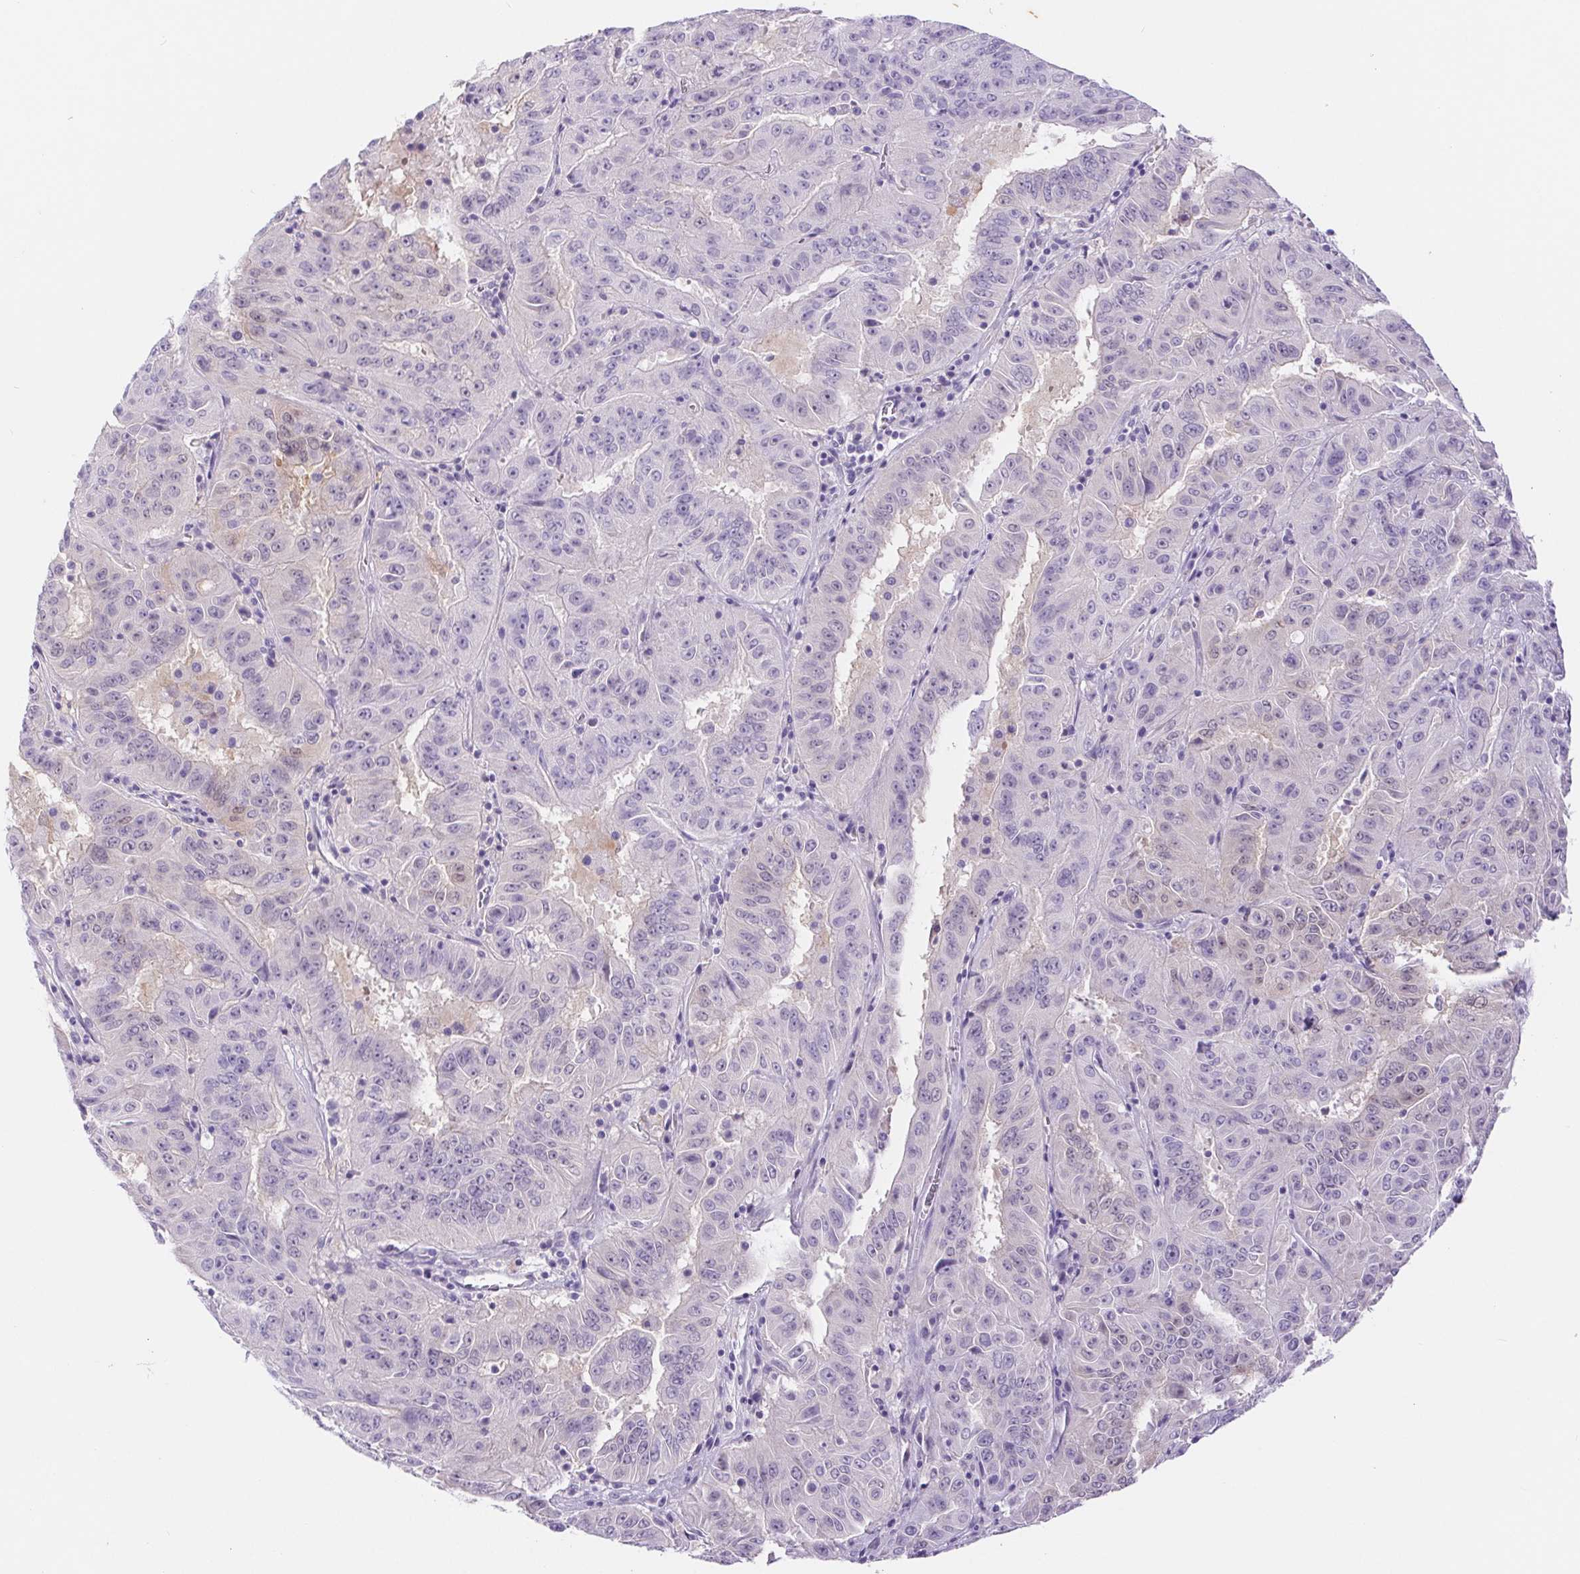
{"staining": {"intensity": "negative", "quantity": "none", "location": "none"}, "tissue": "pancreatic cancer", "cell_type": "Tumor cells", "image_type": "cancer", "snomed": [{"axis": "morphology", "description": "Adenocarcinoma, NOS"}, {"axis": "topography", "description": "Pancreas"}], "caption": "Immunohistochemistry (IHC) histopathology image of adenocarcinoma (pancreatic) stained for a protein (brown), which exhibits no positivity in tumor cells. (Stains: DAB IHC with hematoxylin counter stain, Microscopy: brightfield microscopy at high magnification).", "gene": "DYNC2LI1", "patient": {"sex": "male", "age": 63}}